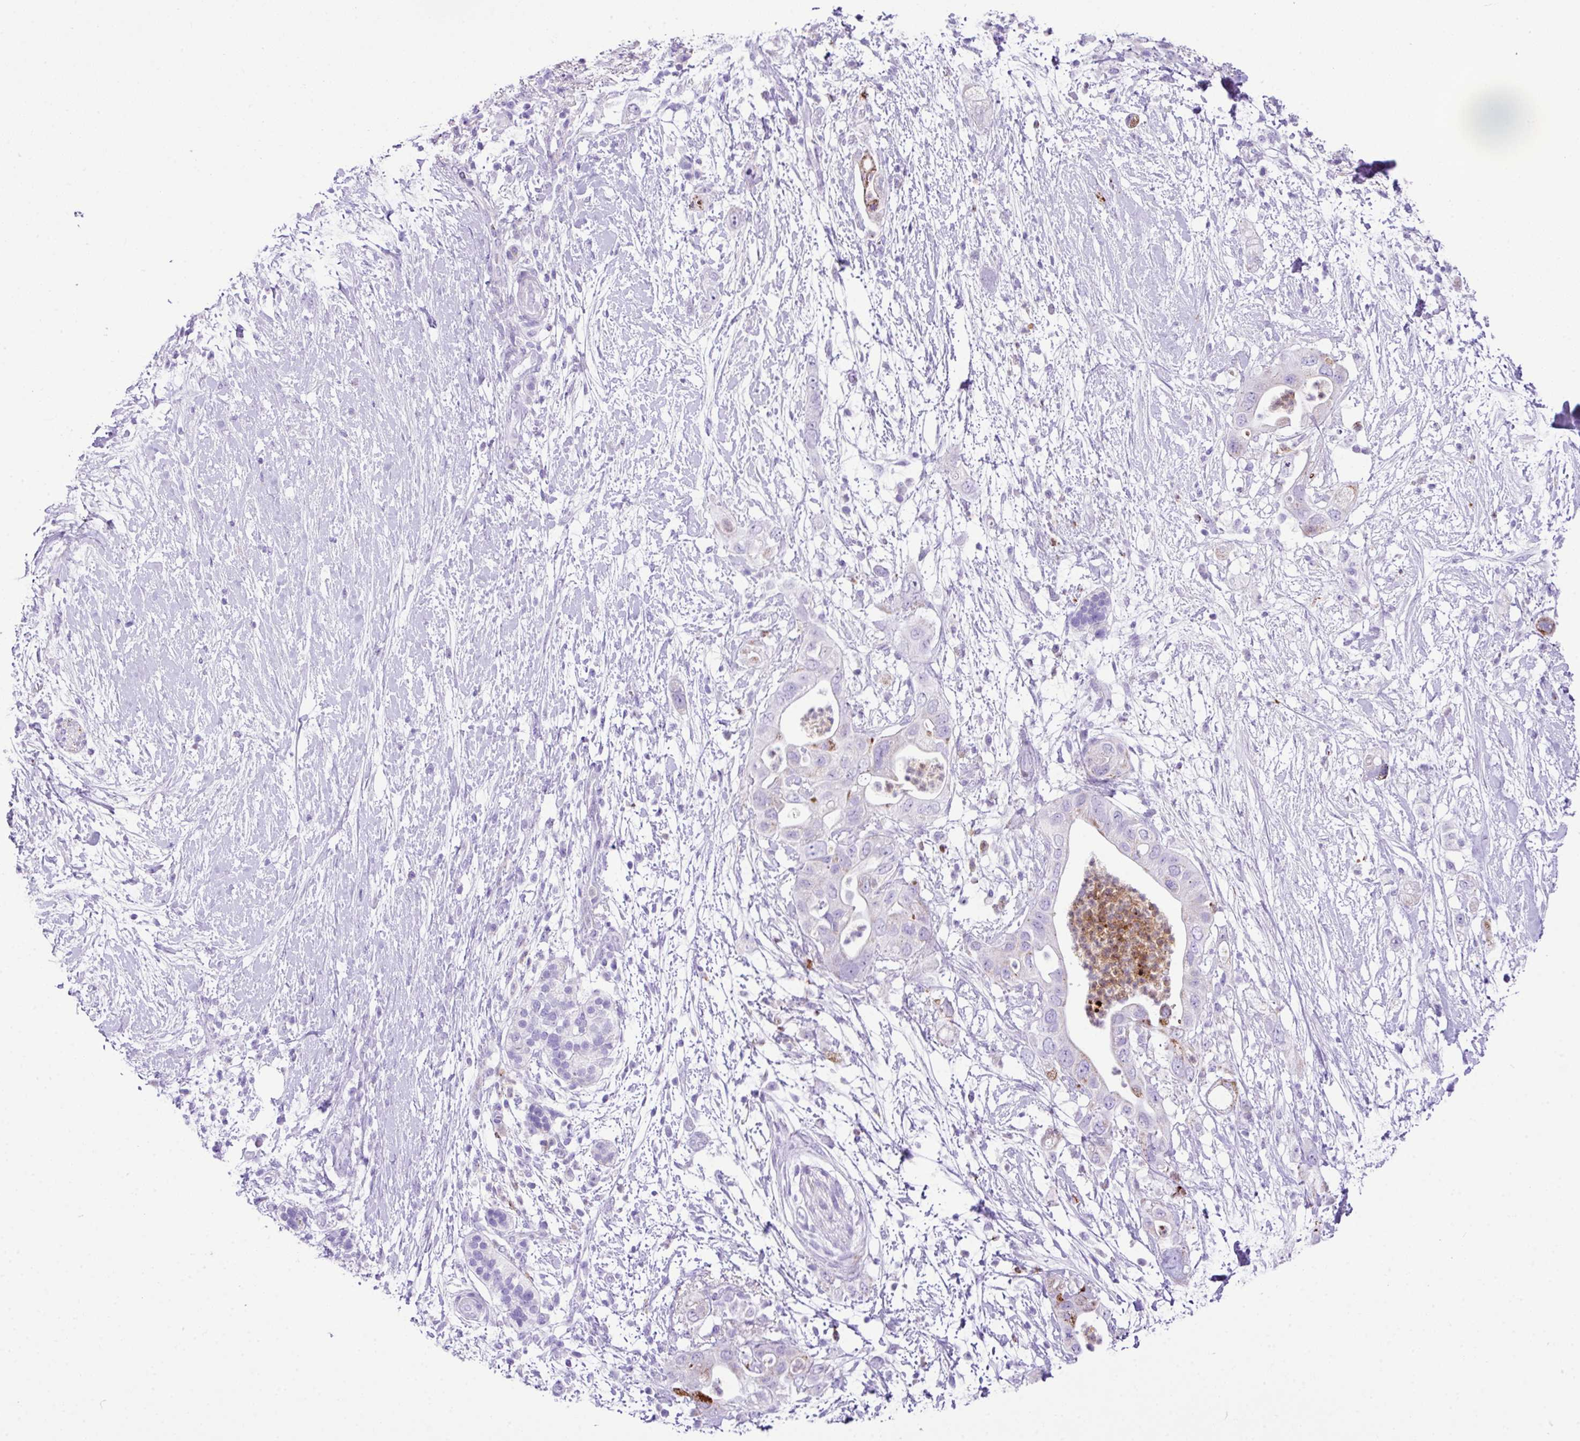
{"staining": {"intensity": "weak", "quantity": "<25%", "location": "cytoplasmic/membranous"}, "tissue": "pancreatic cancer", "cell_type": "Tumor cells", "image_type": "cancer", "snomed": [{"axis": "morphology", "description": "Adenocarcinoma, NOS"}, {"axis": "topography", "description": "Pancreas"}], "caption": "Pancreatic cancer (adenocarcinoma) was stained to show a protein in brown. There is no significant expression in tumor cells.", "gene": "RCAN2", "patient": {"sex": "female", "age": 72}}